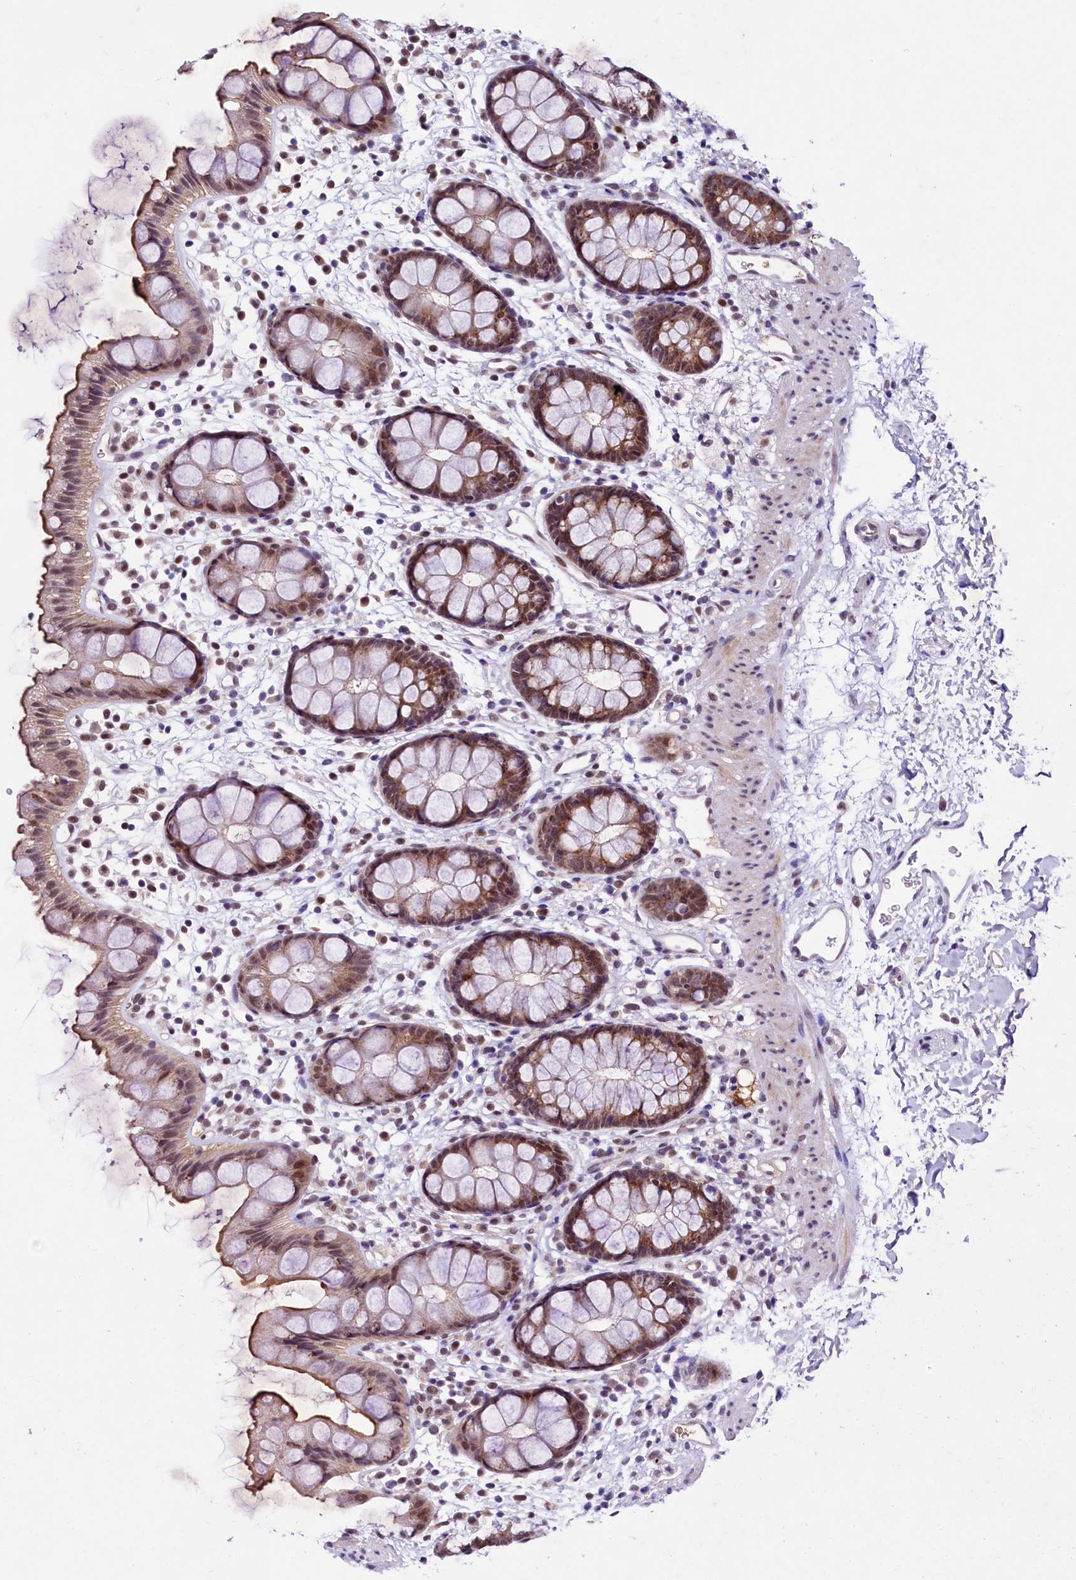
{"staining": {"intensity": "moderate", "quantity": ">75%", "location": "cytoplasmic/membranous,nuclear"}, "tissue": "rectum", "cell_type": "Glandular cells", "image_type": "normal", "snomed": [{"axis": "morphology", "description": "Normal tissue, NOS"}, {"axis": "topography", "description": "Rectum"}], "caption": "Glandular cells display medium levels of moderate cytoplasmic/membranous,nuclear staining in about >75% of cells in unremarkable rectum. Nuclei are stained in blue.", "gene": "LEUTX", "patient": {"sex": "female", "age": 65}}